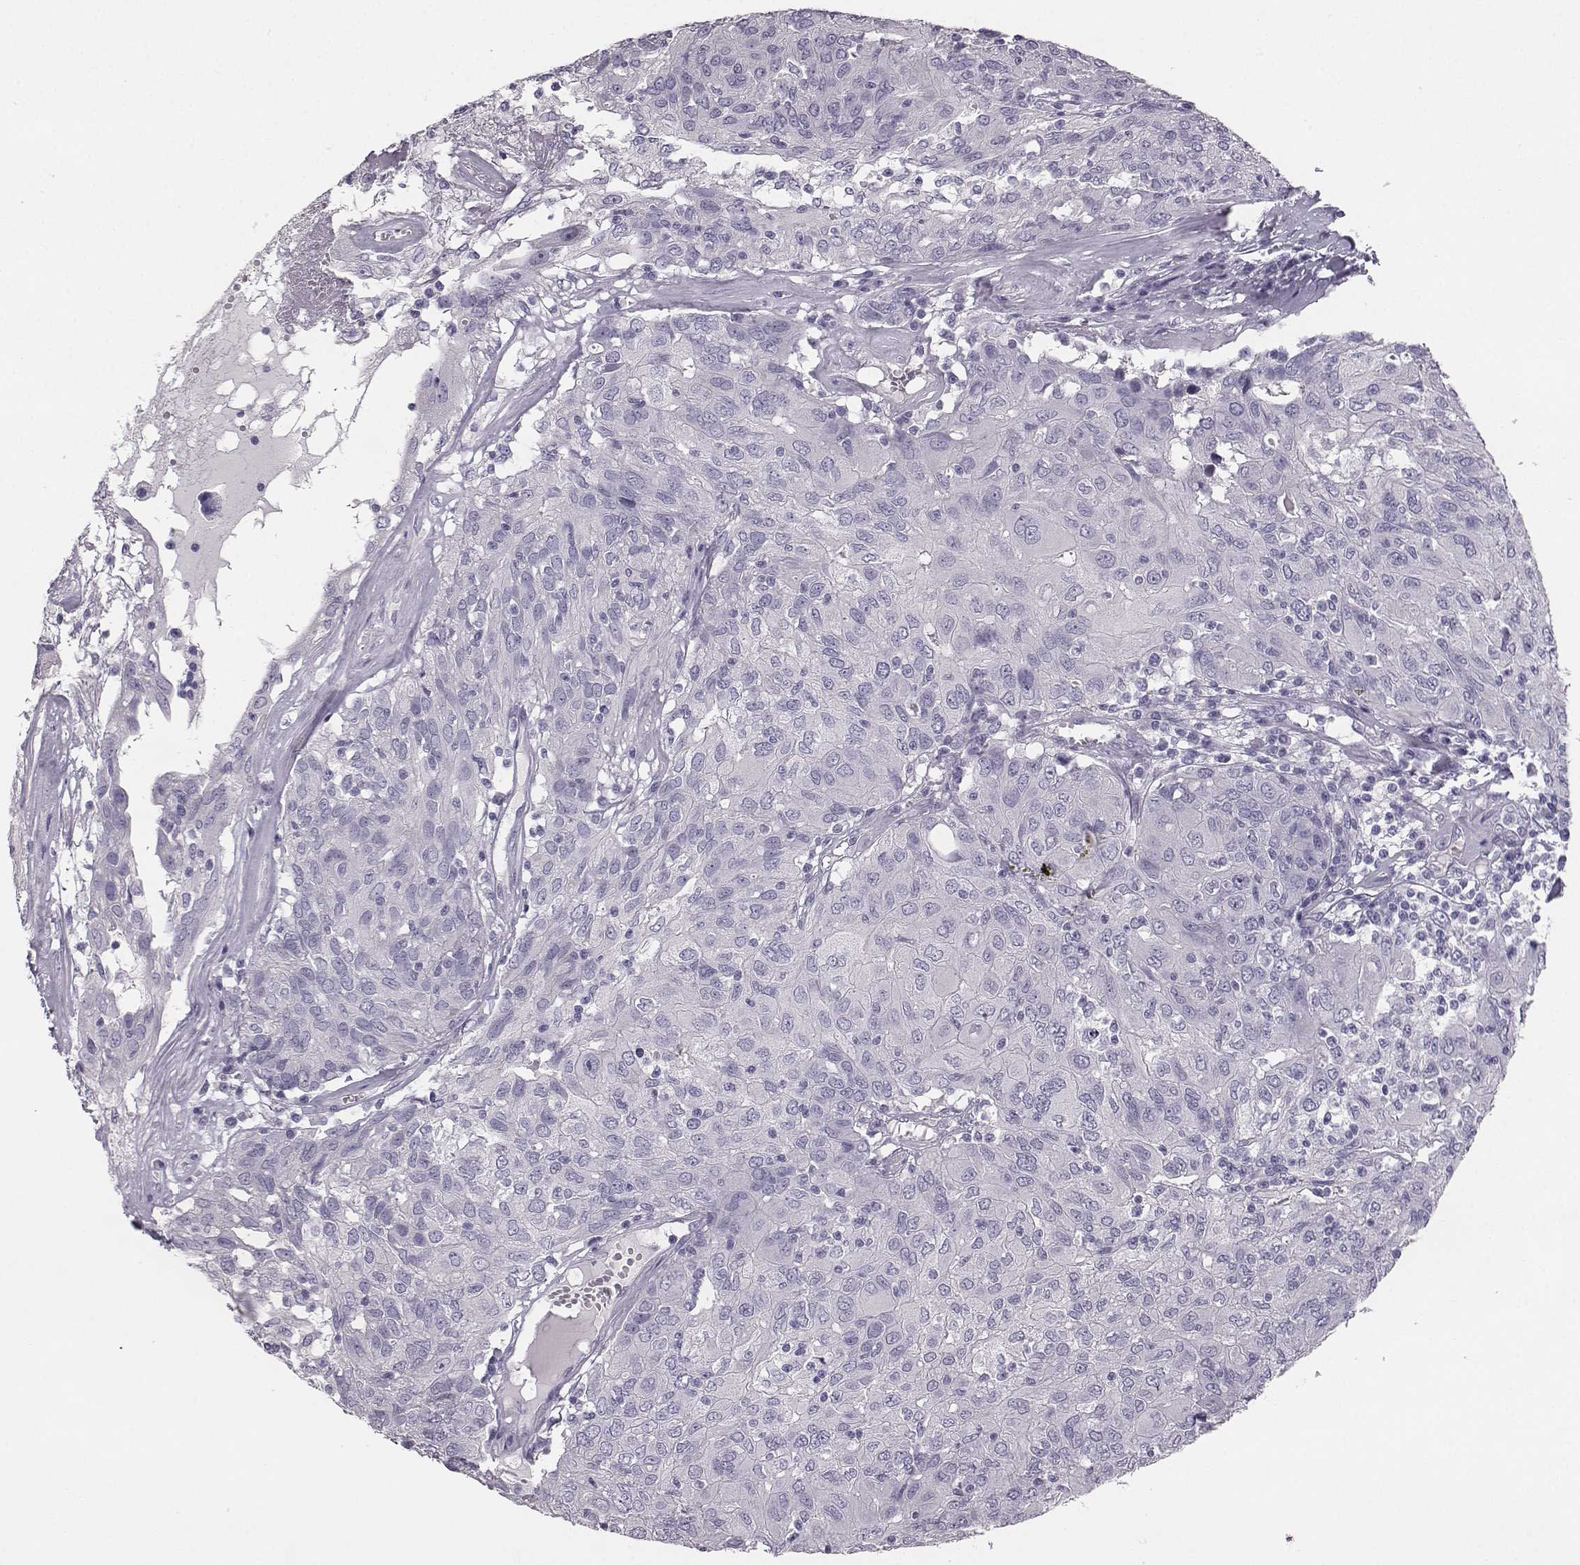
{"staining": {"intensity": "negative", "quantity": "none", "location": "none"}, "tissue": "ovarian cancer", "cell_type": "Tumor cells", "image_type": "cancer", "snomed": [{"axis": "morphology", "description": "Carcinoma, endometroid"}, {"axis": "topography", "description": "Ovary"}], "caption": "Immunohistochemistry (IHC) of ovarian cancer (endometroid carcinoma) exhibits no staining in tumor cells.", "gene": "NPTXR", "patient": {"sex": "female", "age": 50}}